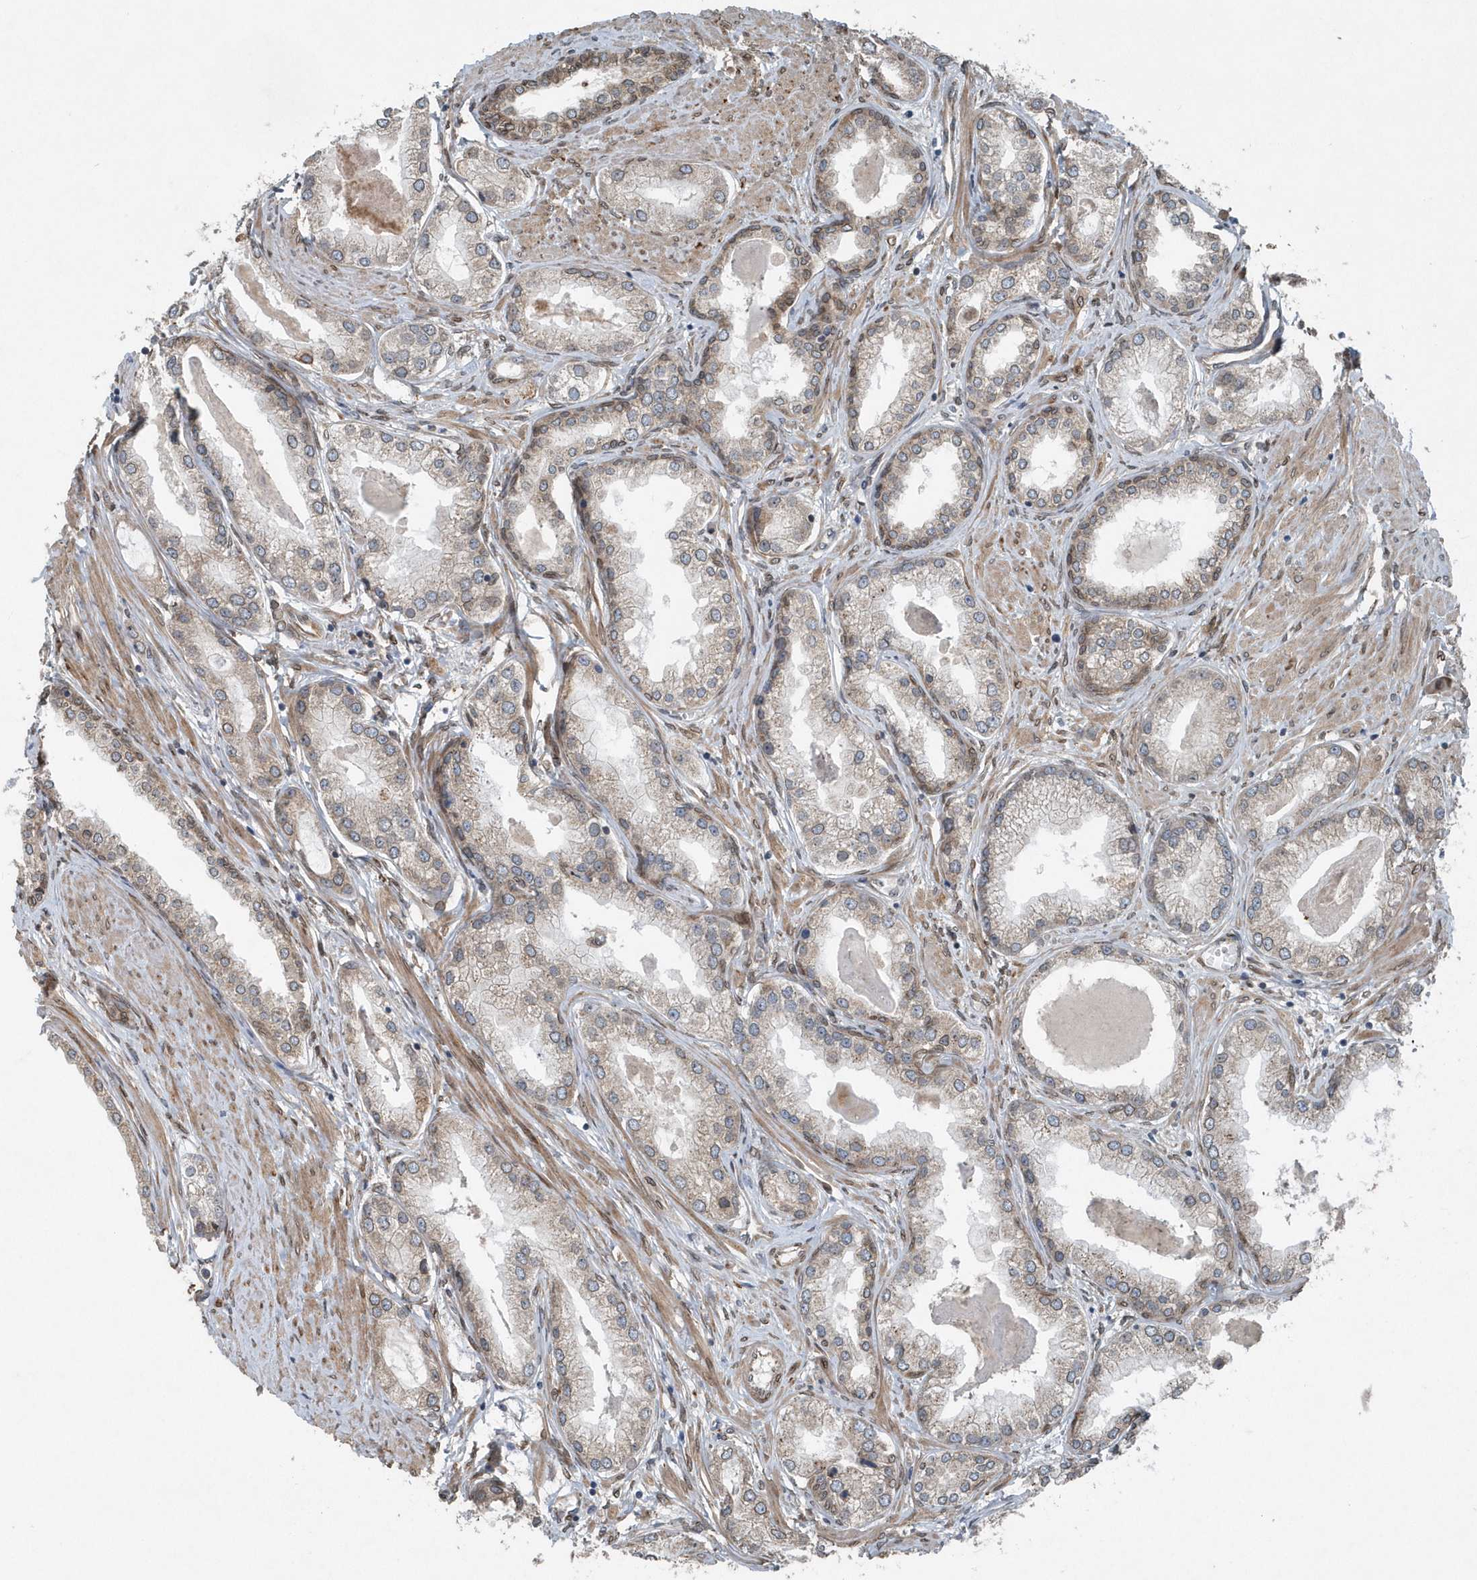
{"staining": {"intensity": "weak", "quantity": "25%-75%", "location": "cytoplasmic/membranous"}, "tissue": "prostate cancer", "cell_type": "Tumor cells", "image_type": "cancer", "snomed": [{"axis": "morphology", "description": "Adenocarcinoma, Low grade"}, {"axis": "topography", "description": "Prostate"}], "caption": "Brown immunohistochemical staining in prostate cancer shows weak cytoplasmic/membranous staining in approximately 25%-75% of tumor cells.", "gene": "MCC", "patient": {"sex": "male", "age": 63}}